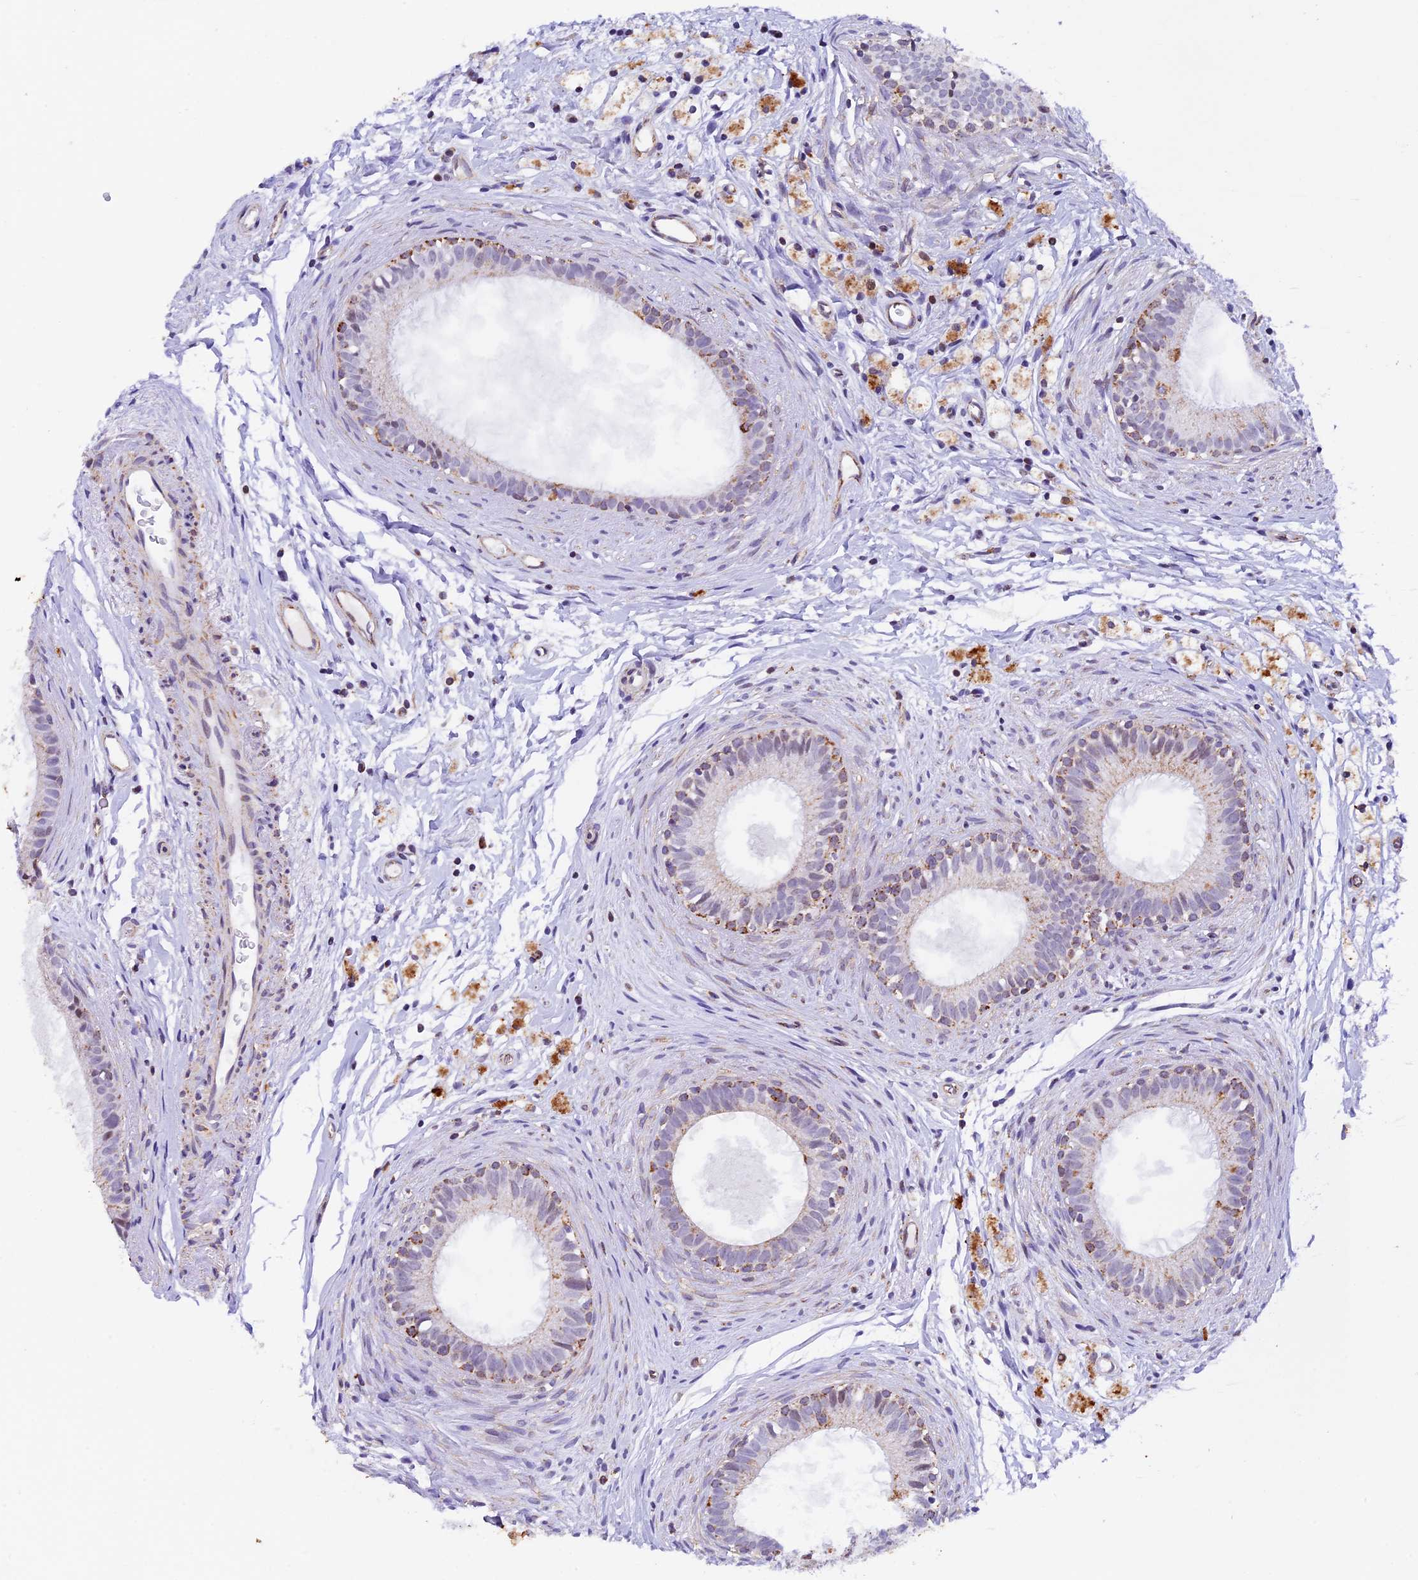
{"staining": {"intensity": "moderate", "quantity": "<25%", "location": "cytoplasmic/membranous"}, "tissue": "epididymis", "cell_type": "Glandular cells", "image_type": "normal", "snomed": [{"axis": "morphology", "description": "Normal tissue, NOS"}, {"axis": "topography", "description": "Epididymis"}], "caption": "Approximately <25% of glandular cells in unremarkable human epididymis demonstrate moderate cytoplasmic/membranous protein staining as visualized by brown immunohistochemical staining.", "gene": "TFAM", "patient": {"sex": "male", "age": 80}}